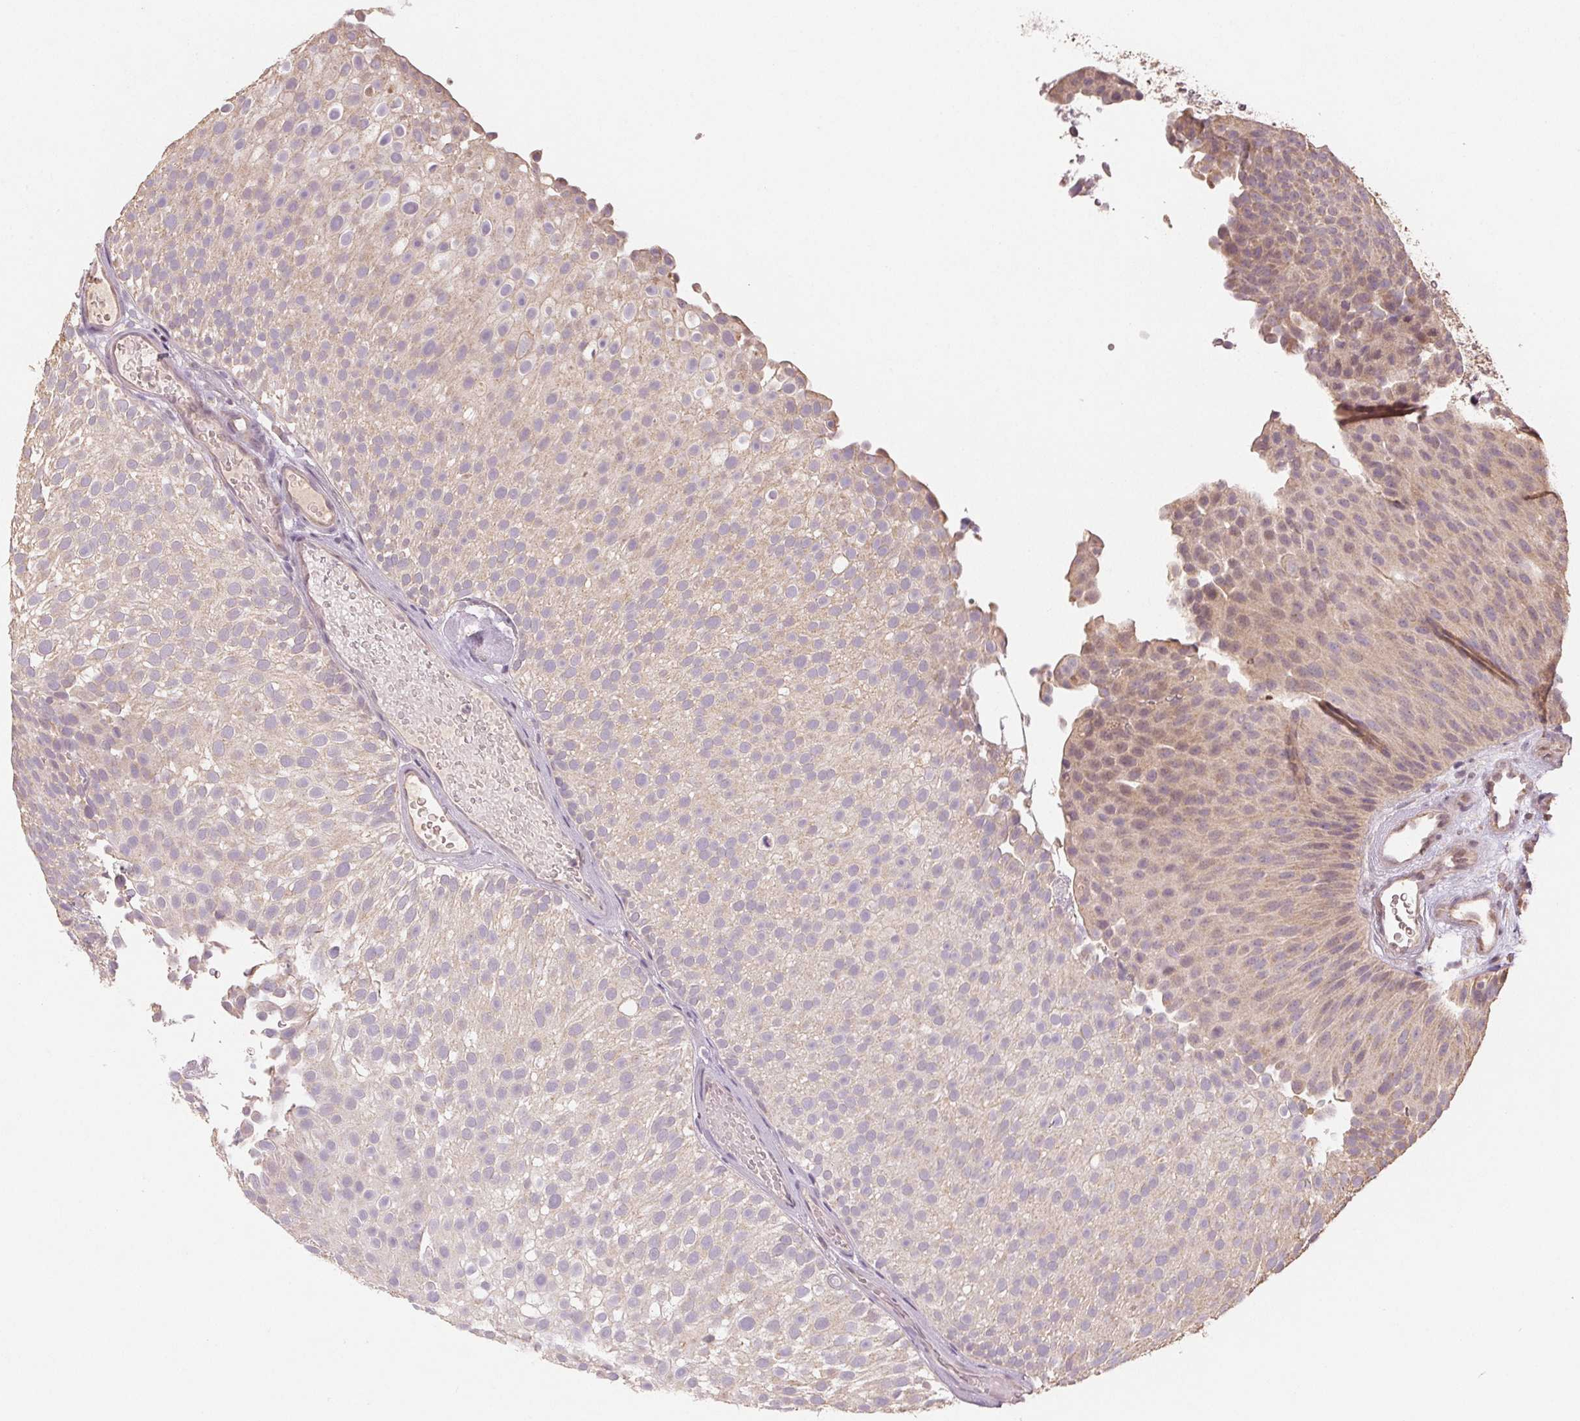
{"staining": {"intensity": "weak", "quantity": "<25%", "location": "nuclear"}, "tissue": "urothelial cancer", "cell_type": "Tumor cells", "image_type": "cancer", "snomed": [{"axis": "morphology", "description": "Urothelial carcinoma, Low grade"}, {"axis": "topography", "description": "Urinary bladder"}], "caption": "A high-resolution photomicrograph shows immunohistochemistry (IHC) staining of urothelial carcinoma (low-grade), which exhibits no significant positivity in tumor cells. (DAB immunohistochemistry, high magnification).", "gene": "COX14", "patient": {"sex": "male", "age": 78}}